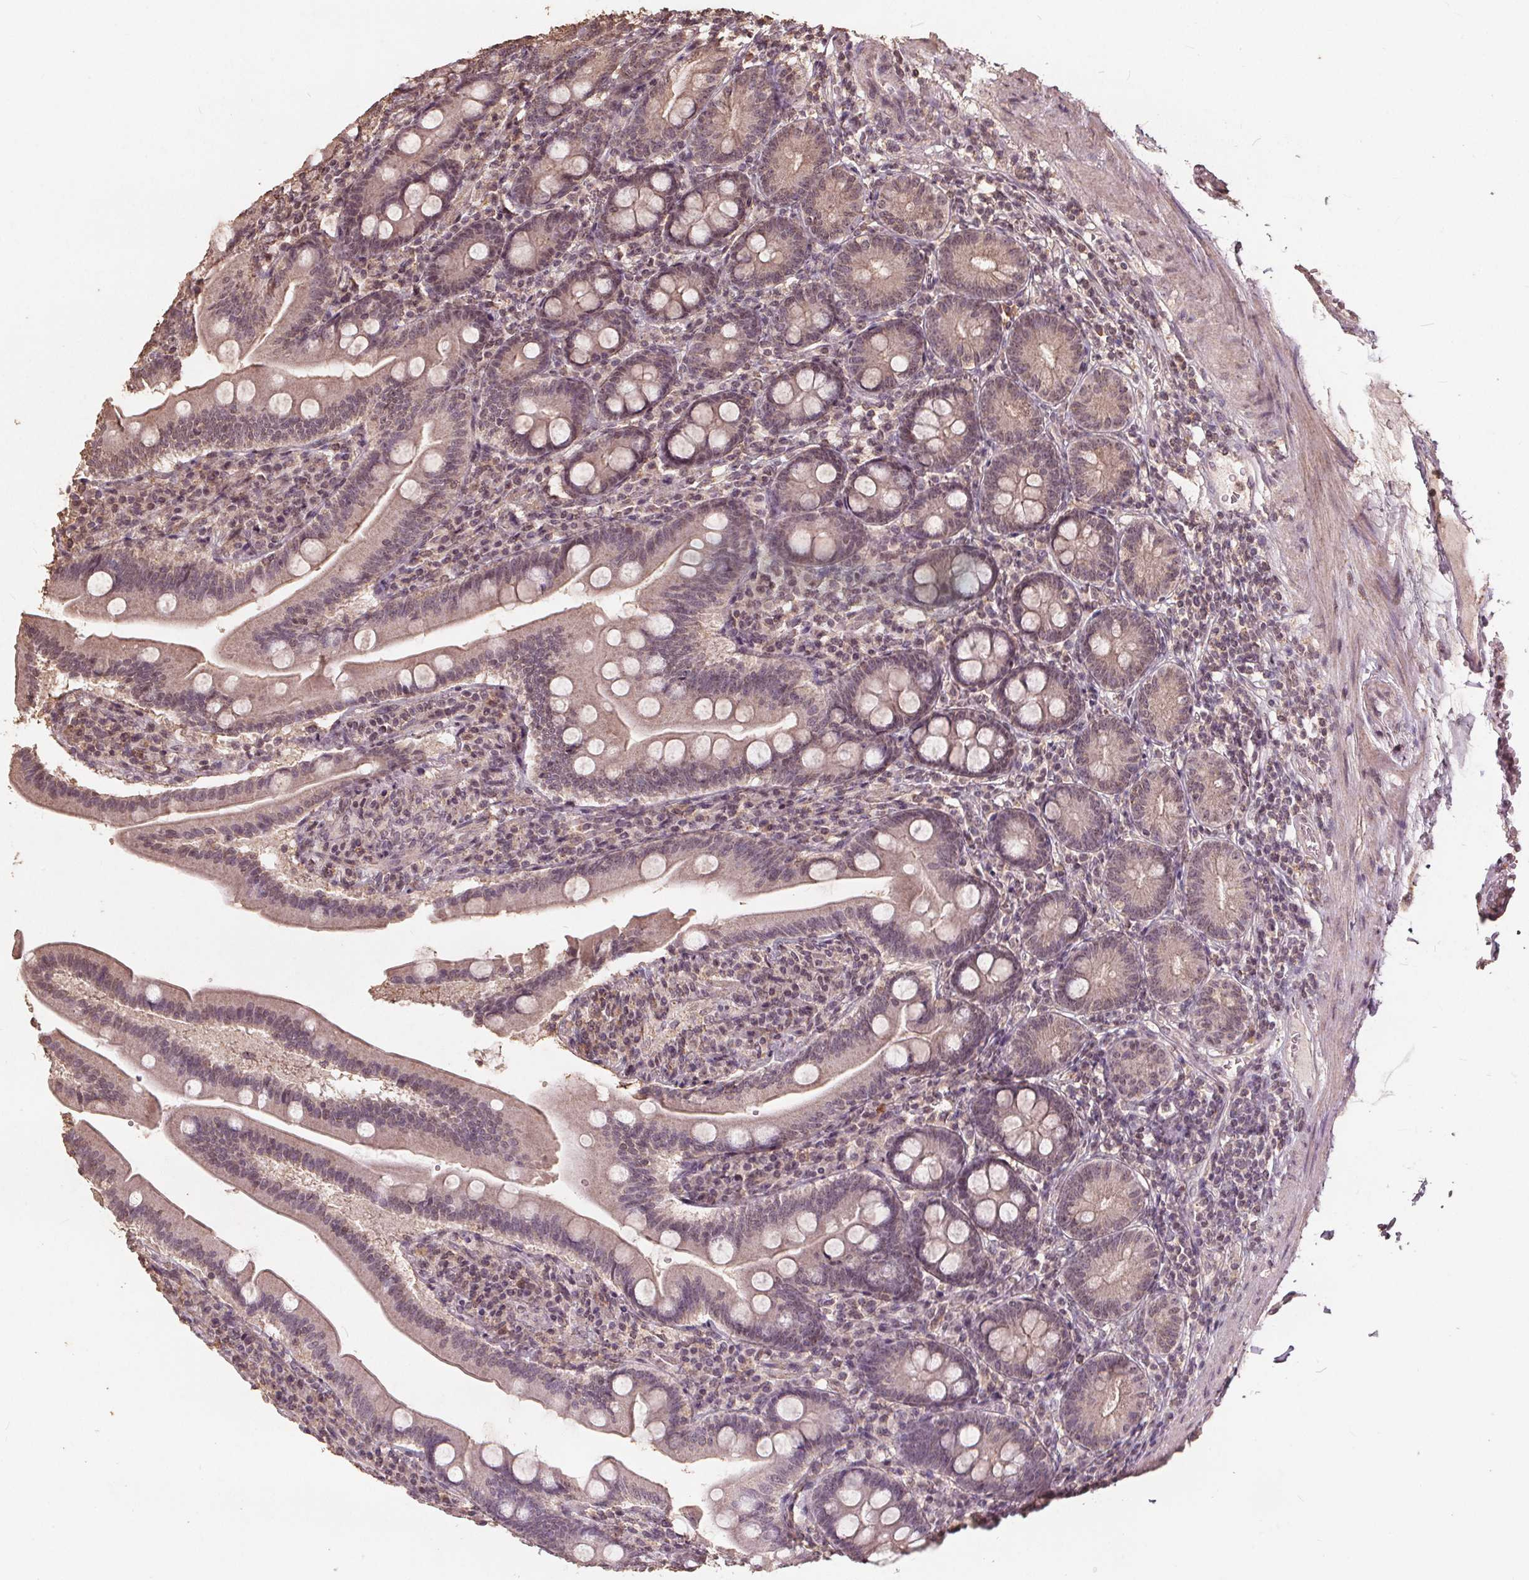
{"staining": {"intensity": "weak", "quantity": "<25%", "location": "nuclear"}, "tissue": "duodenum", "cell_type": "Glandular cells", "image_type": "normal", "snomed": [{"axis": "morphology", "description": "Normal tissue, NOS"}, {"axis": "topography", "description": "Duodenum"}], "caption": "Glandular cells show no significant protein expression in normal duodenum. The staining is performed using DAB (3,3'-diaminobenzidine) brown chromogen with nuclei counter-stained in using hematoxylin.", "gene": "DSG3", "patient": {"sex": "female", "age": 67}}